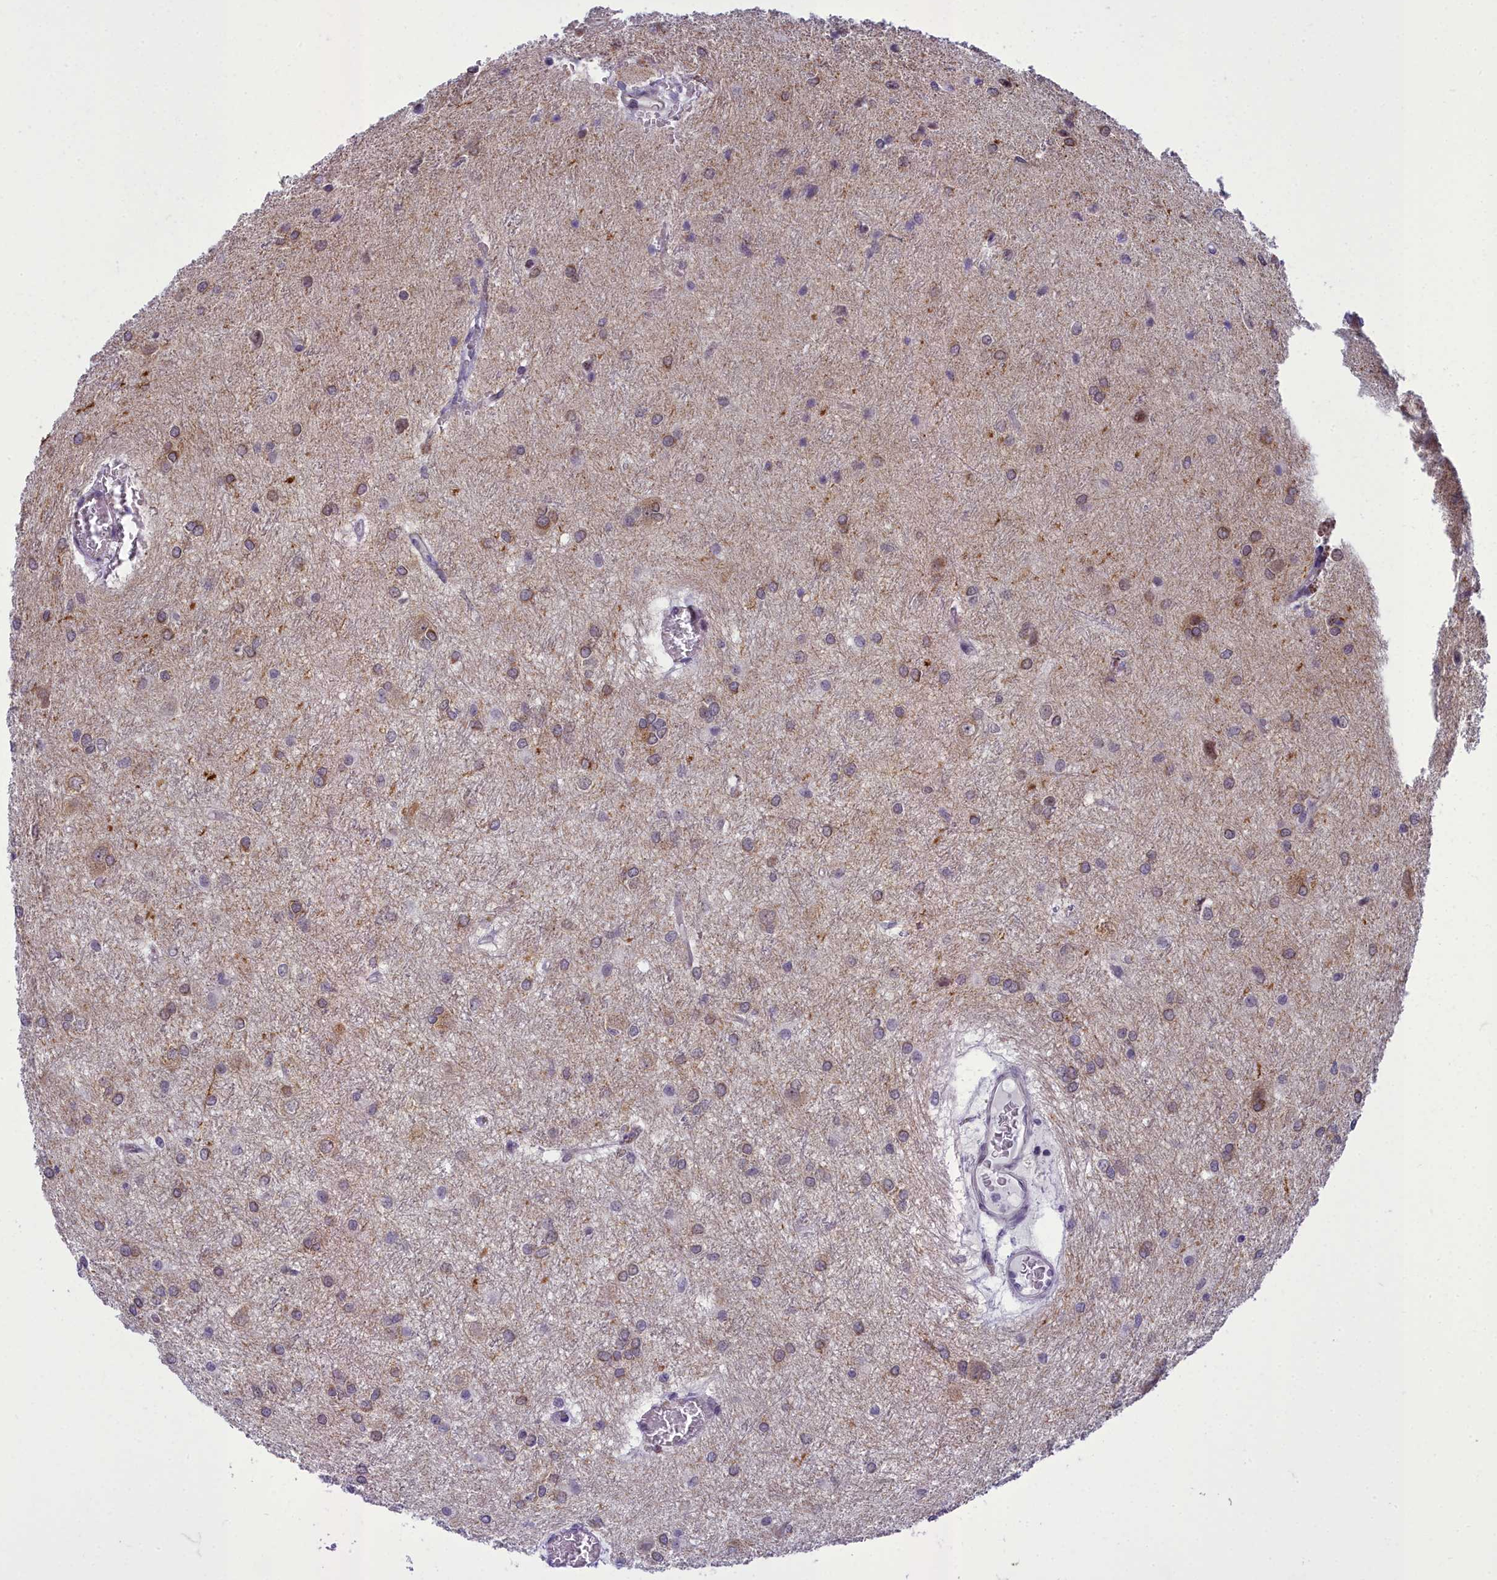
{"staining": {"intensity": "moderate", "quantity": "<25%", "location": "cytoplasmic/membranous"}, "tissue": "glioma", "cell_type": "Tumor cells", "image_type": "cancer", "snomed": [{"axis": "morphology", "description": "Glioma, malignant, High grade"}, {"axis": "topography", "description": "Brain"}], "caption": "Glioma stained for a protein displays moderate cytoplasmic/membranous positivity in tumor cells.", "gene": "CEACAM19", "patient": {"sex": "female", "age": 50}}